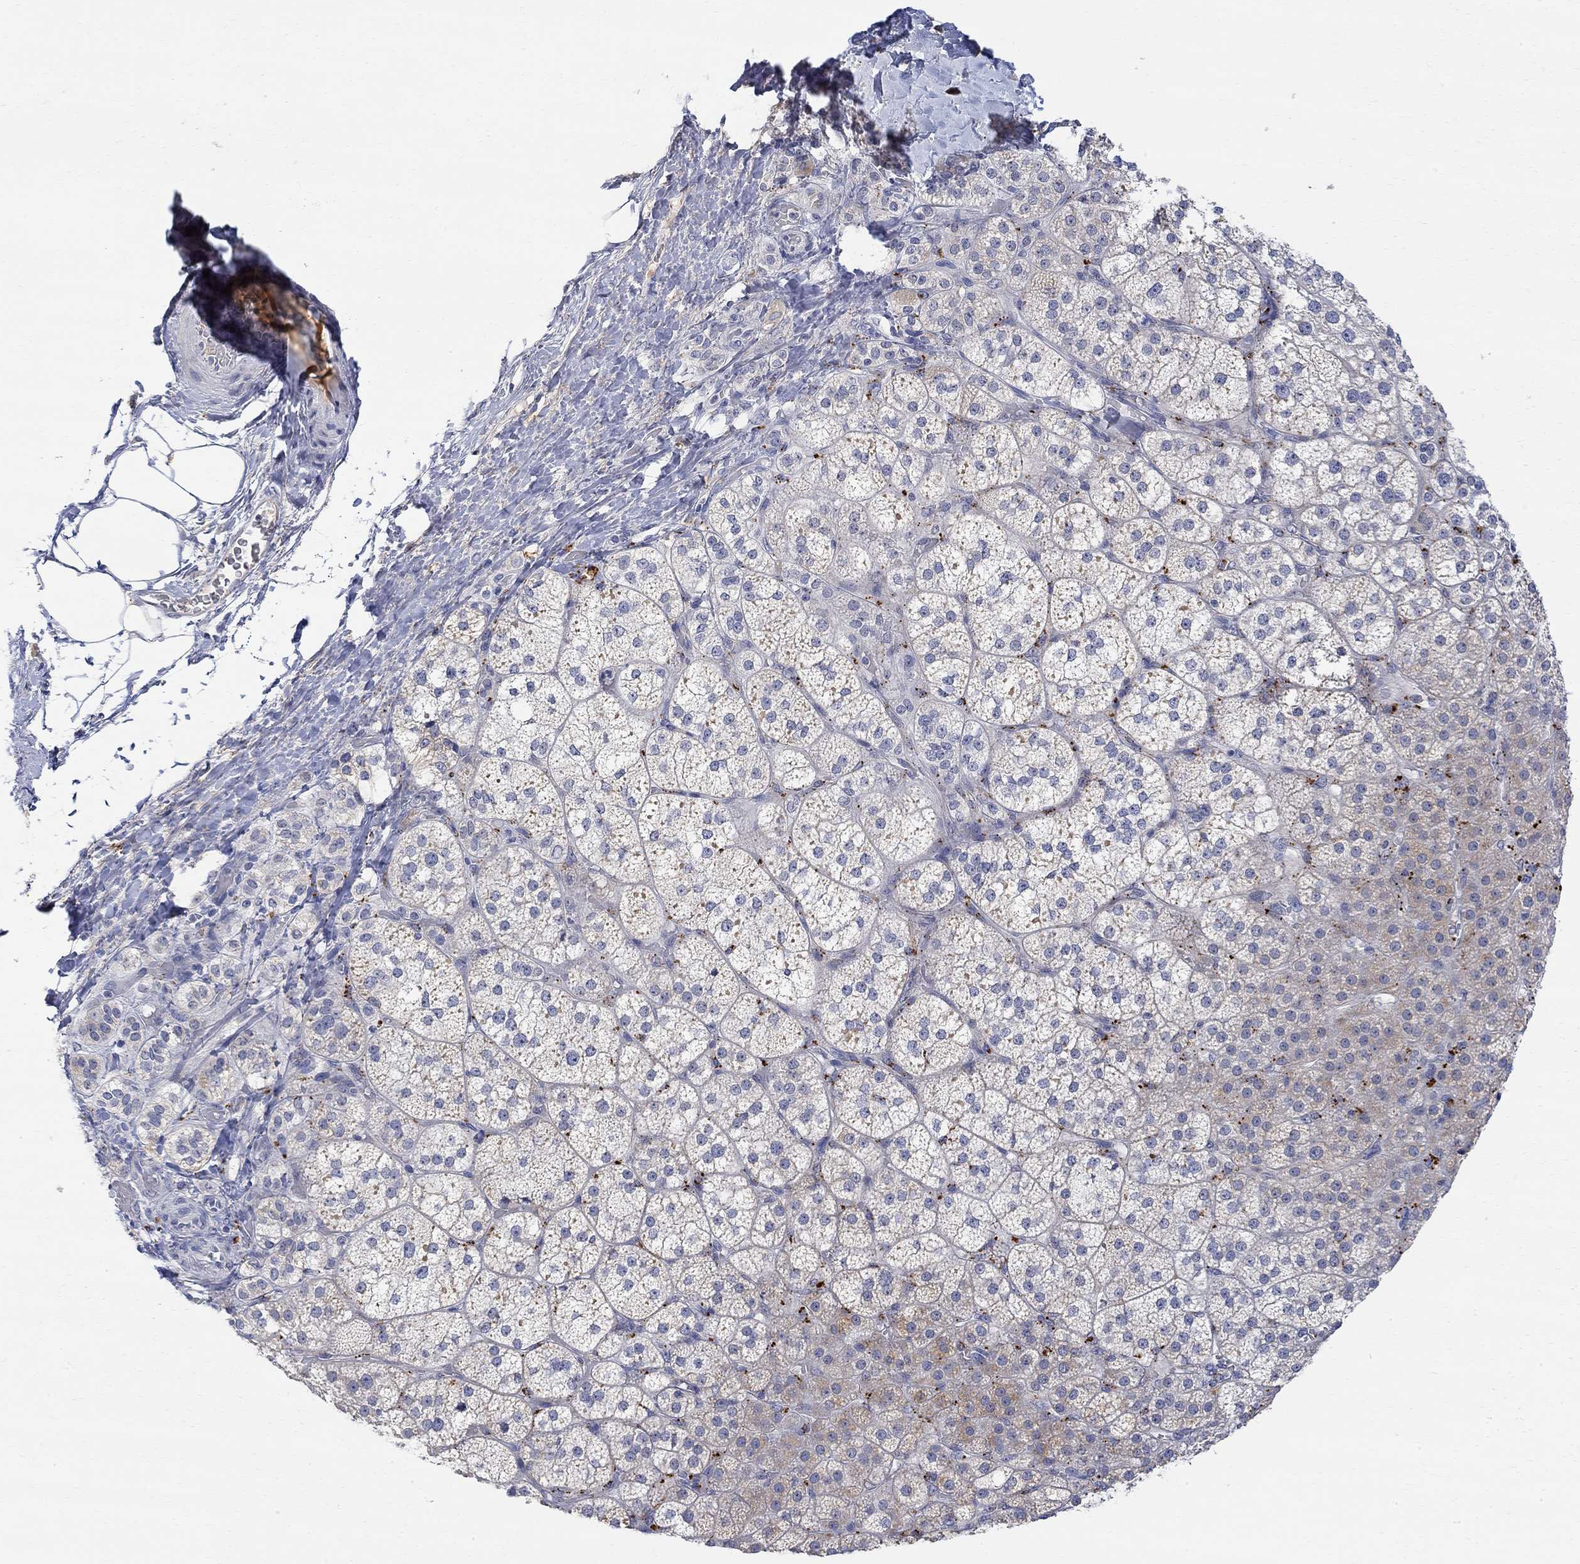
{"staining": {"intensity": "weak", "quantity": "25%-75%", "location": "cytoplasmic/membranous"}, "tissue": "adrenal gland", "cell_type": "Glandular cells", "image_type": "normal", "snomed": [{"axis": "morphology", "description": "Normal tissue, NOS"}, {"axis": "topography", "description": "Adrenal gland"}], "caption": "Brown immunohistochemical staining in normal adrenal gland displays weak cytoplasmic/membranous staining in about 25%-75% of glandular cells. (Stains: DAB in brown, nuclei in blue, Microscopy: brightfield microscopy at high magnification).", "gene": "FNDC5", "patient": {"sex": "female", "age": 60}}